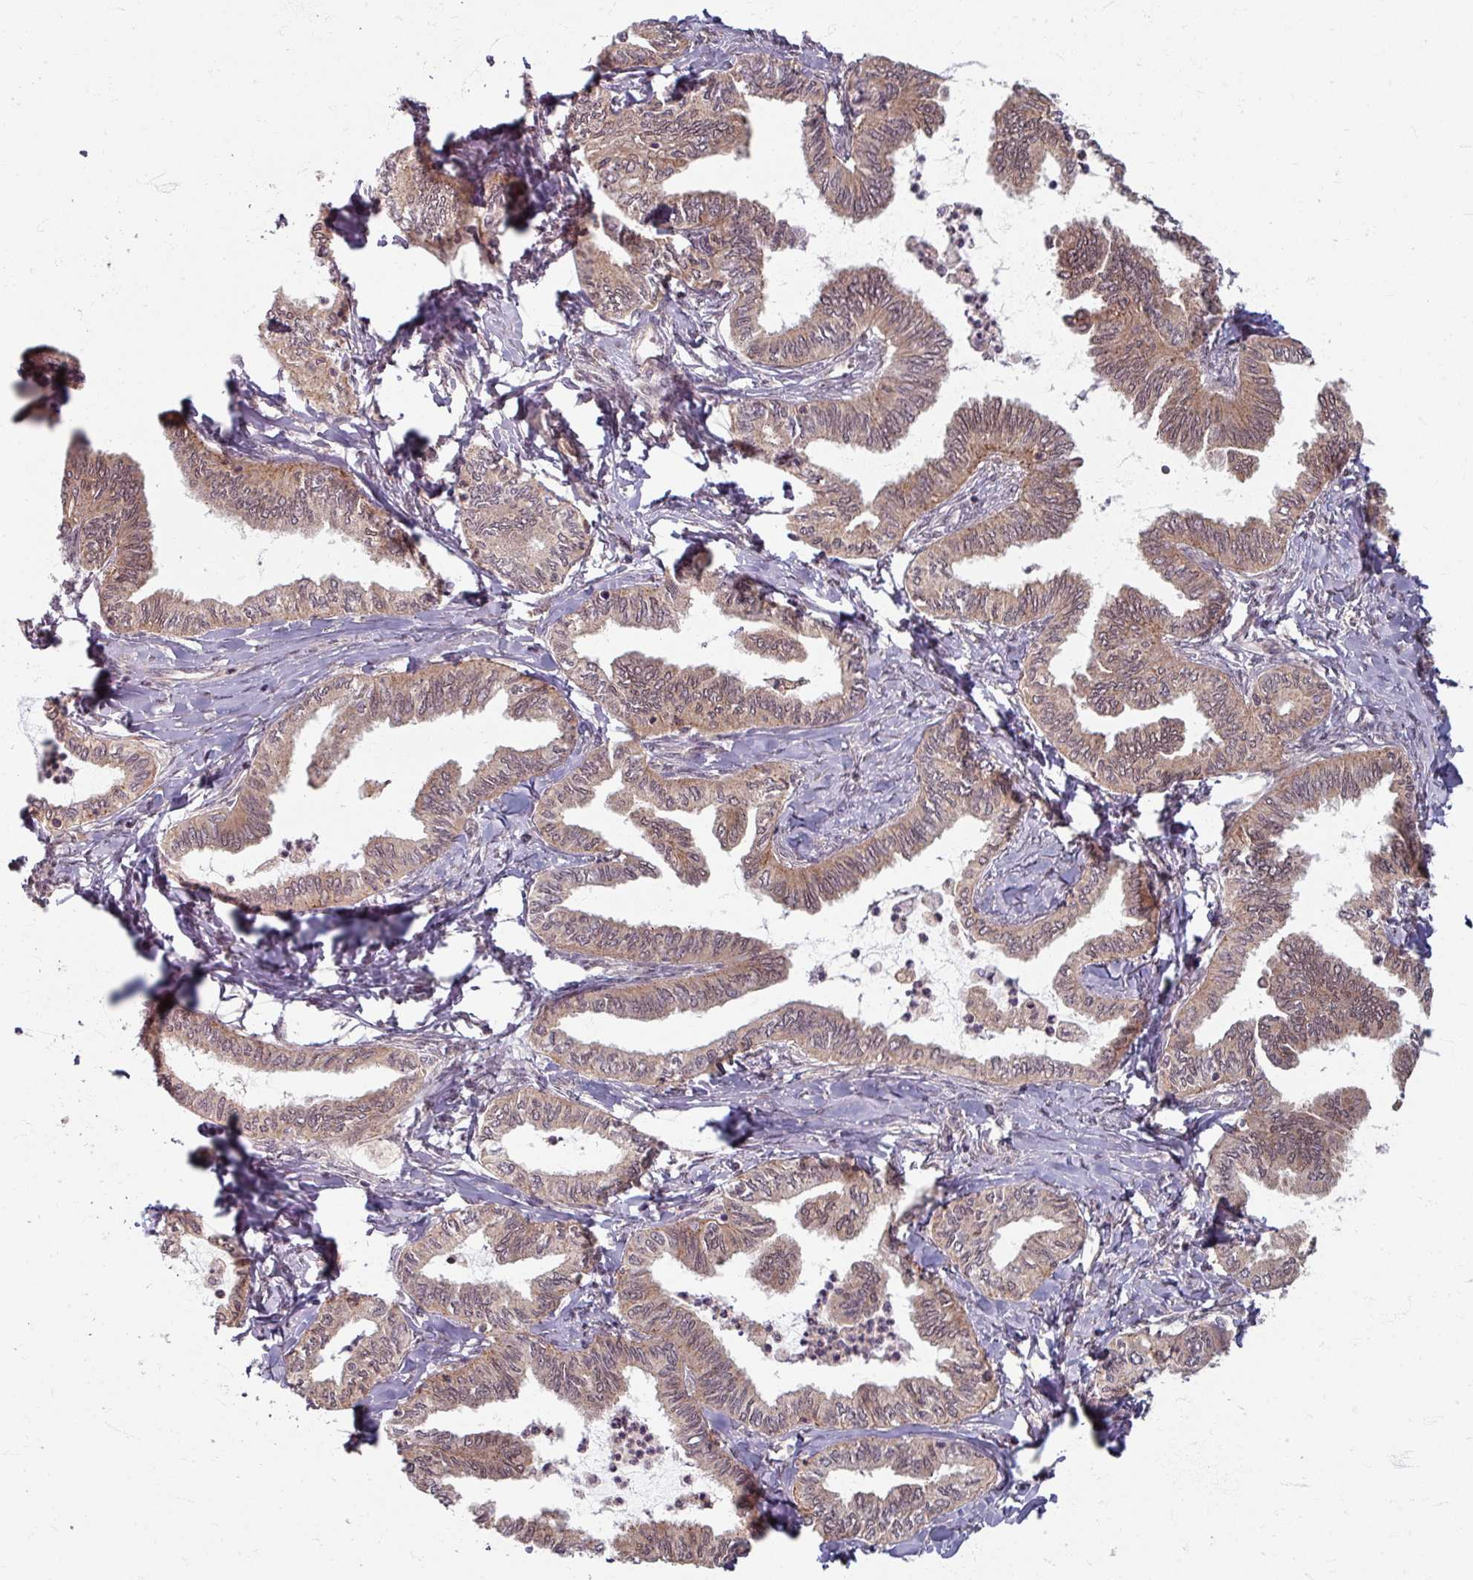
{"staining": {"intensity": "moderate", "quantity": ">75%", "location": "cytoplasmic/membranous"}, "tissue": "ovarian cancer", "cell_type": "Tumor cells", "image_type": "cancer", "snomed": [{"axis": "morphology", "description": "Carcinoma, endometroid"}, {"axis": "topography", "description": "Ovary"}], "caption": "The histopathology image reveals a brown stain indicating the presence of a protein in the cytoplasmic/membranous of tumor cells in ovarian endometroid carcinoma. The staining was performed using DAB to visualize the protein expression in brown, while the nuclei were stained in blue with hematoxylin (Magnification: 20x).", "gene": "STAM", "patient": {"sex": "female", "age": 70}}